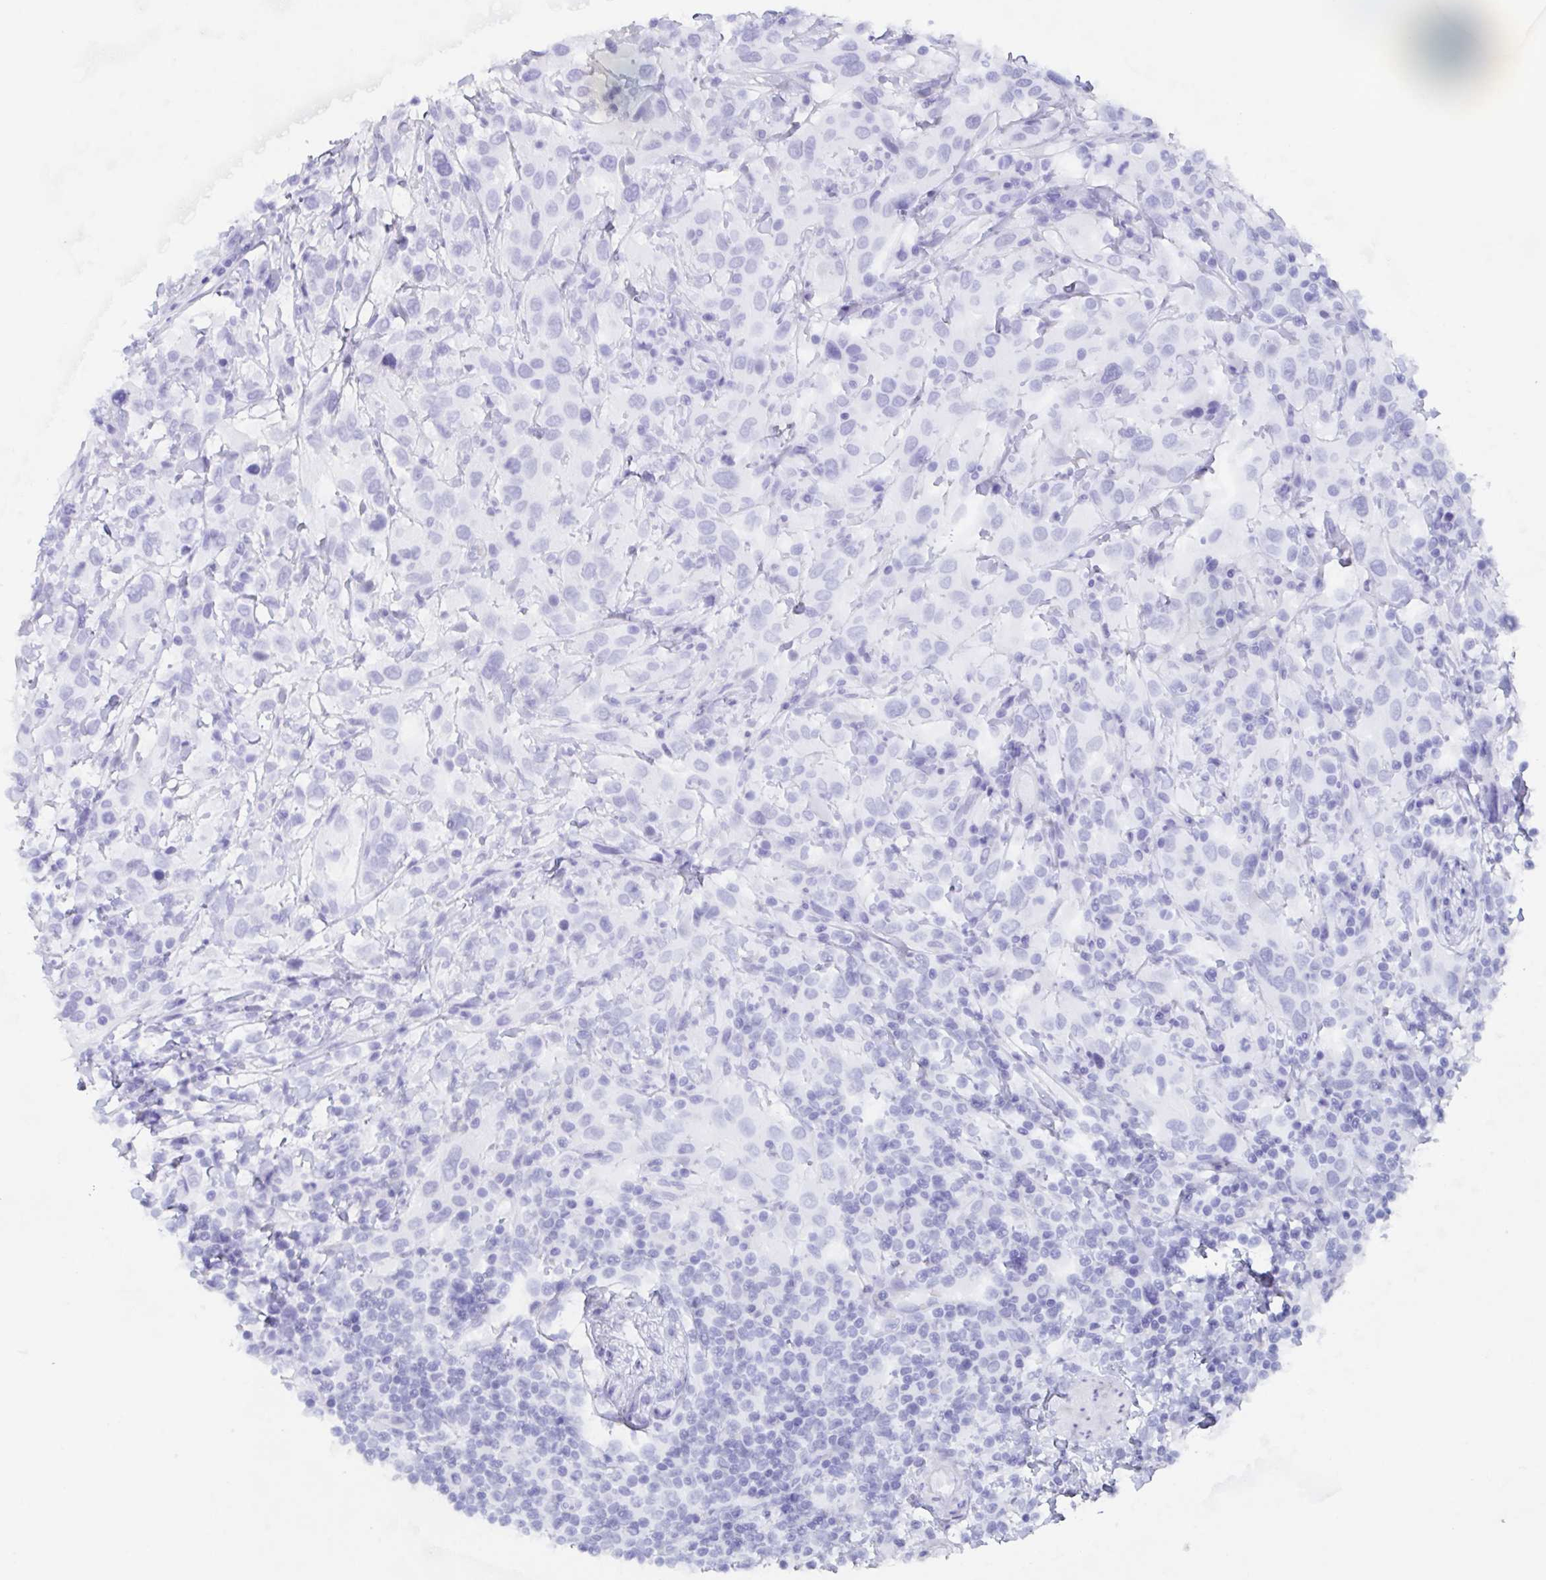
{"staining": {"intensity": "negative", "quantity": "none", "location": "none"}, "tissue": "urothelial cancer", "cell_type": "Tumor cells", "image_type": "cancer", "snomed": [{"axis": "morphology", "description": "Urothelial carcinoma, High grade"}, {"axis": "topography", "description": "Urinary bladder"}], "caption": "IHC photomicrograph of urothelial cancer stained for a protein (brown), which displays no positivity in tumor cells. Nuclei are stained in blue.", "gene": "POU2F3", "patient": {"sex": "male", "age": 61}}